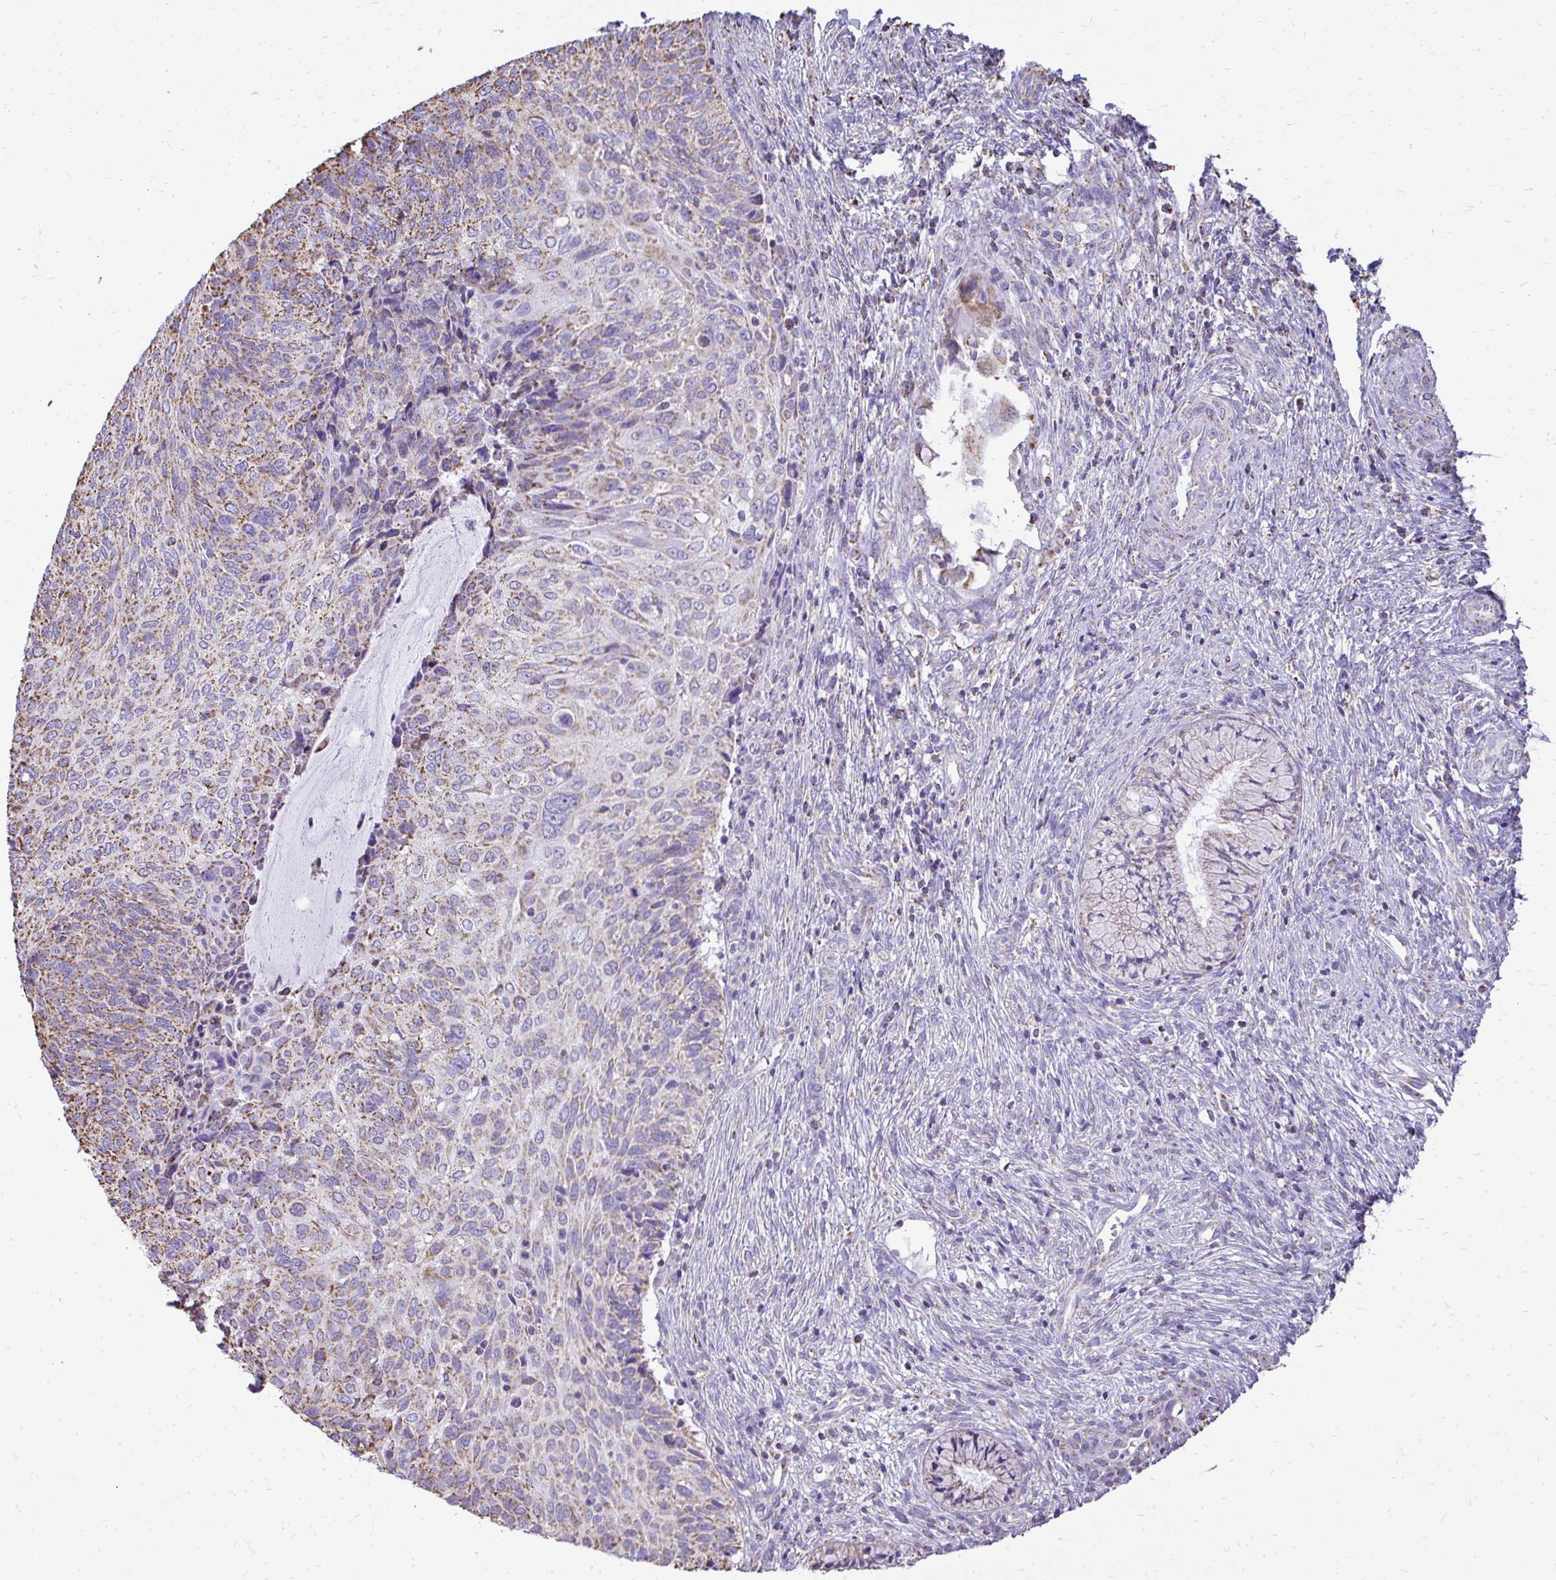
{"staining": {"intensity": "weak", "quantity": ">75%", "location": "cytoplasmic/membranous"}, "tissue": "cervical cancer", "cell_type": "Tumor cells", "image_type": "cancer", "snomed": [{"axis": "morphology", "description": "Squamous cell carcinoma, NOS"}, {"axis": "topography", "description": "Cervix"}], "caption": "There is low levels of weak cytoplasmic/membranous positivity in tumor cells of squamous cell carcinoma (cervical), as demonstrated by immunohistochemical staining (brown color).", "gene": "MPZL2", "patient": {"sex": "female", "age": 49}}